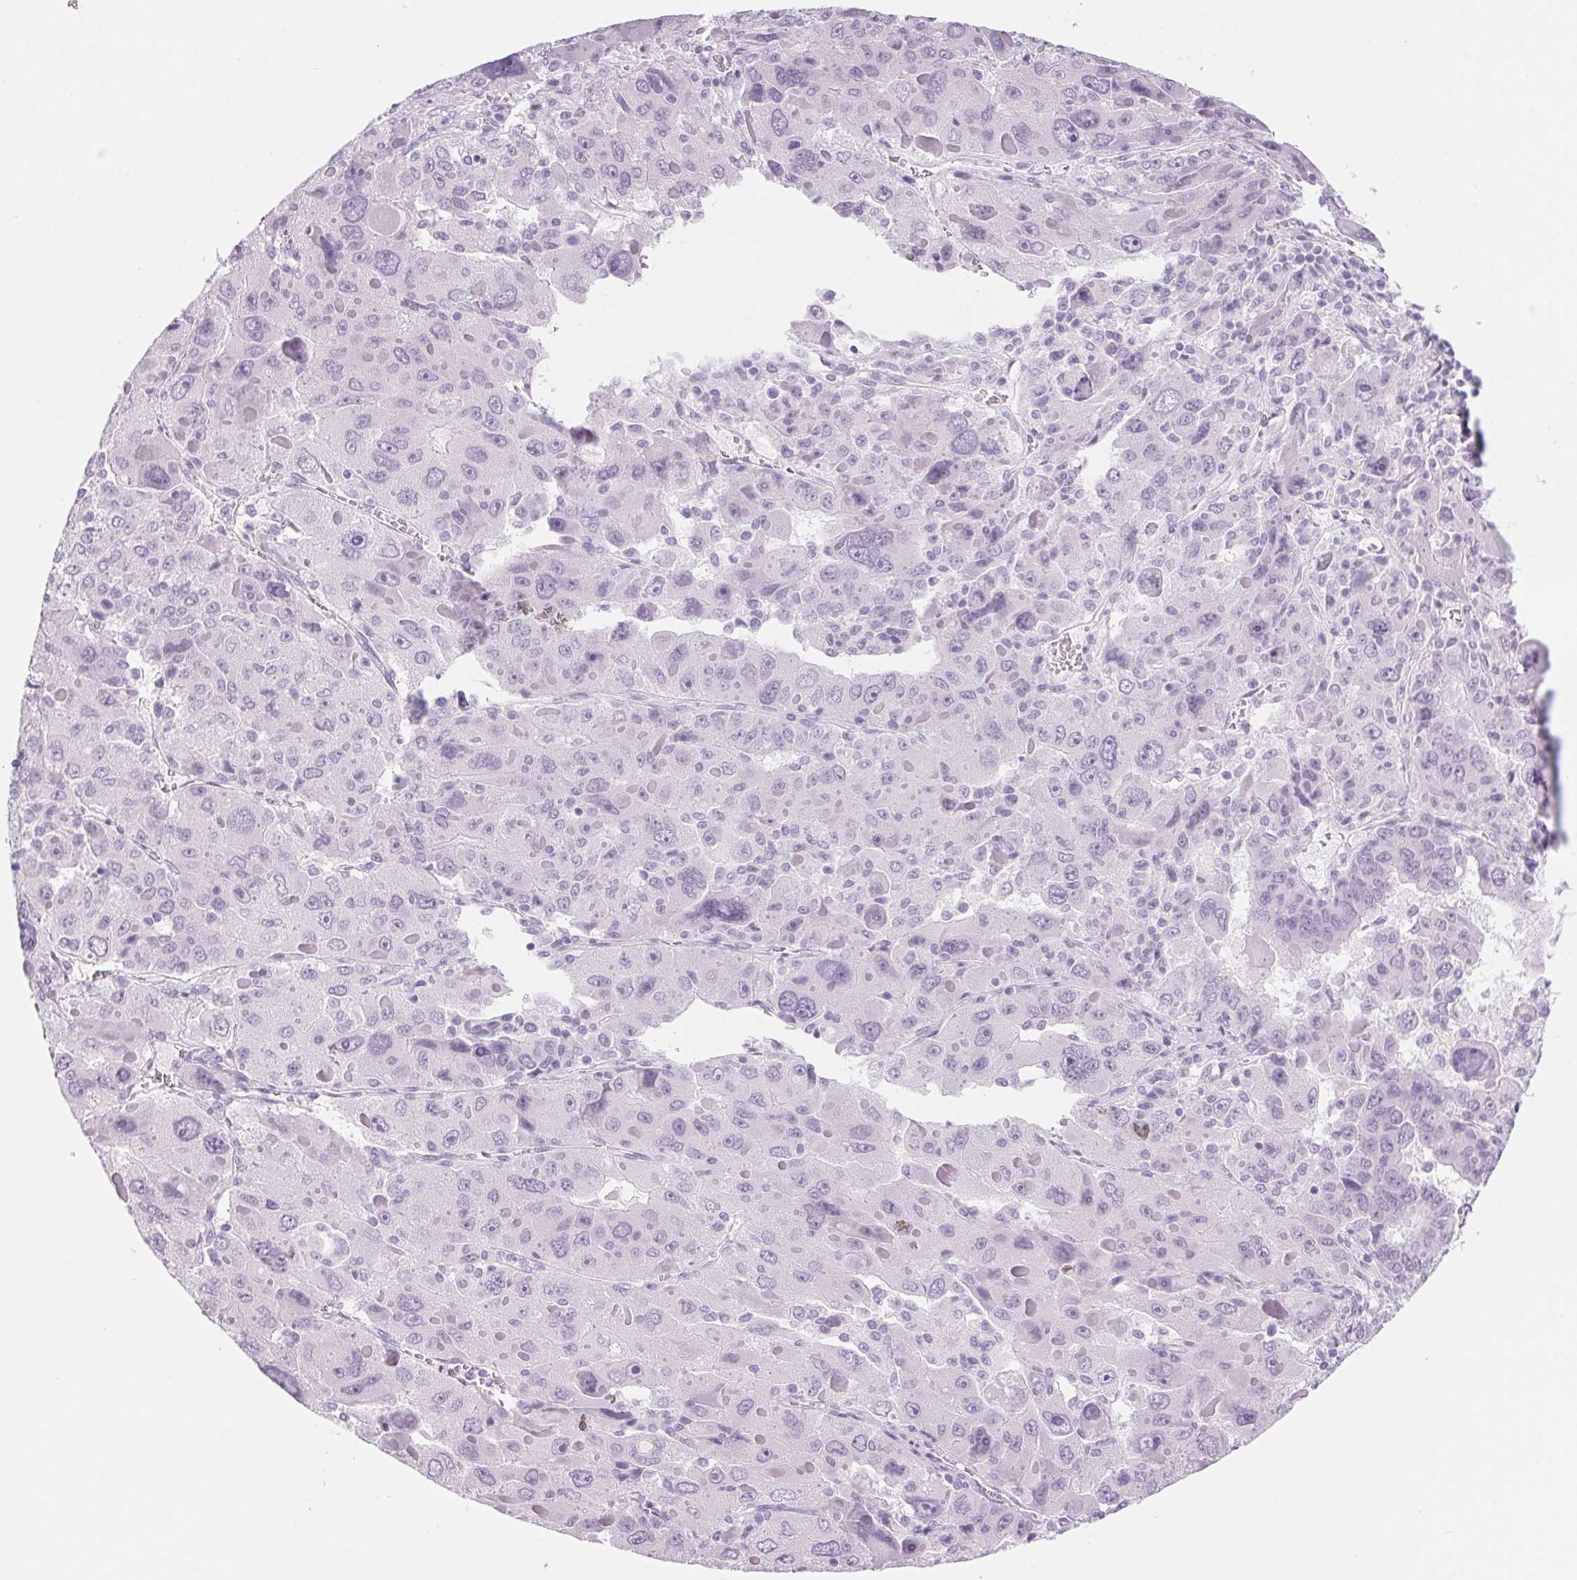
{"staining": {"intensity": "negative", "quantity": "none", "location": "none"}, "tissue": "liver cancer", "cell_type": "Tumor cells", "image_type": "cancer", "snomed": [{"axis": "morphology", "description": "Carcinoma, Hepatocellular, NOS"}, {"axis": "topography", "description": "Liver"}], "caption": "Immunohistochemistry micrograph of neoplastic tissue: human liver hepatocellular carcinoma stained with DAB displays no significant protein expression in tumor cells. (Immunohistochemistry (ihc), brightfield microscopy, high magnification).", "gene": "LRP2", "patient": {"sex": "female", "age": 41}}